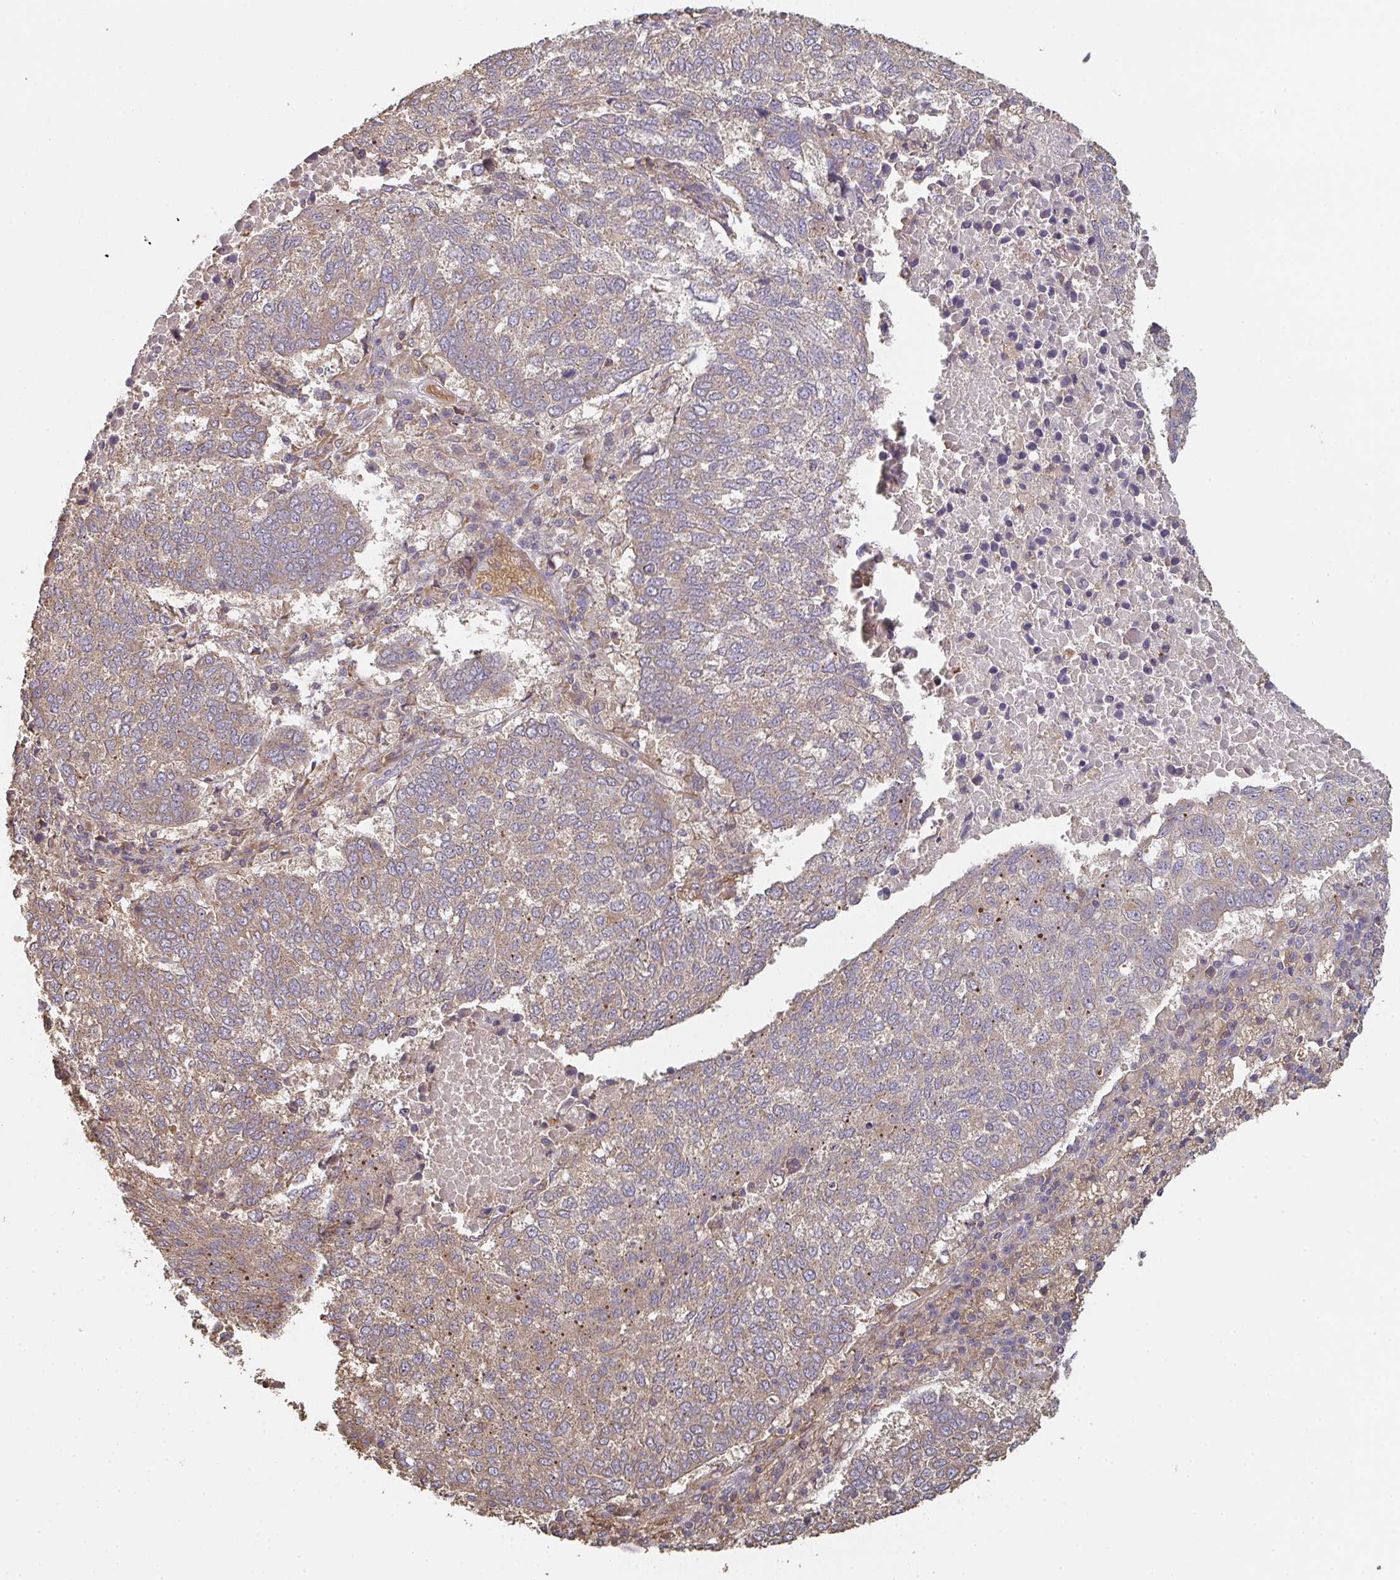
{"staining": {"intensity": "moderate", "quantity": ">75%", "location": "cytoplasmic/membranous"}, "tissue": "lung cancer", "cell_type": "Tumor cells", "image_type": "cancer", "snomed": [{"axis": "morphology", "description": "Squamous cell carcinoma, NOS"}, {"axis": "topography", "description": "Lung"}], "caption": "Human lung squamous cell carcinoma stained for a protein (brown) displays moderate cytoplasmic/membranous positive staining in approximately >75% of tumor cells.", "gene": "POLG", "patient": {"sex": "male", "age": 73}}